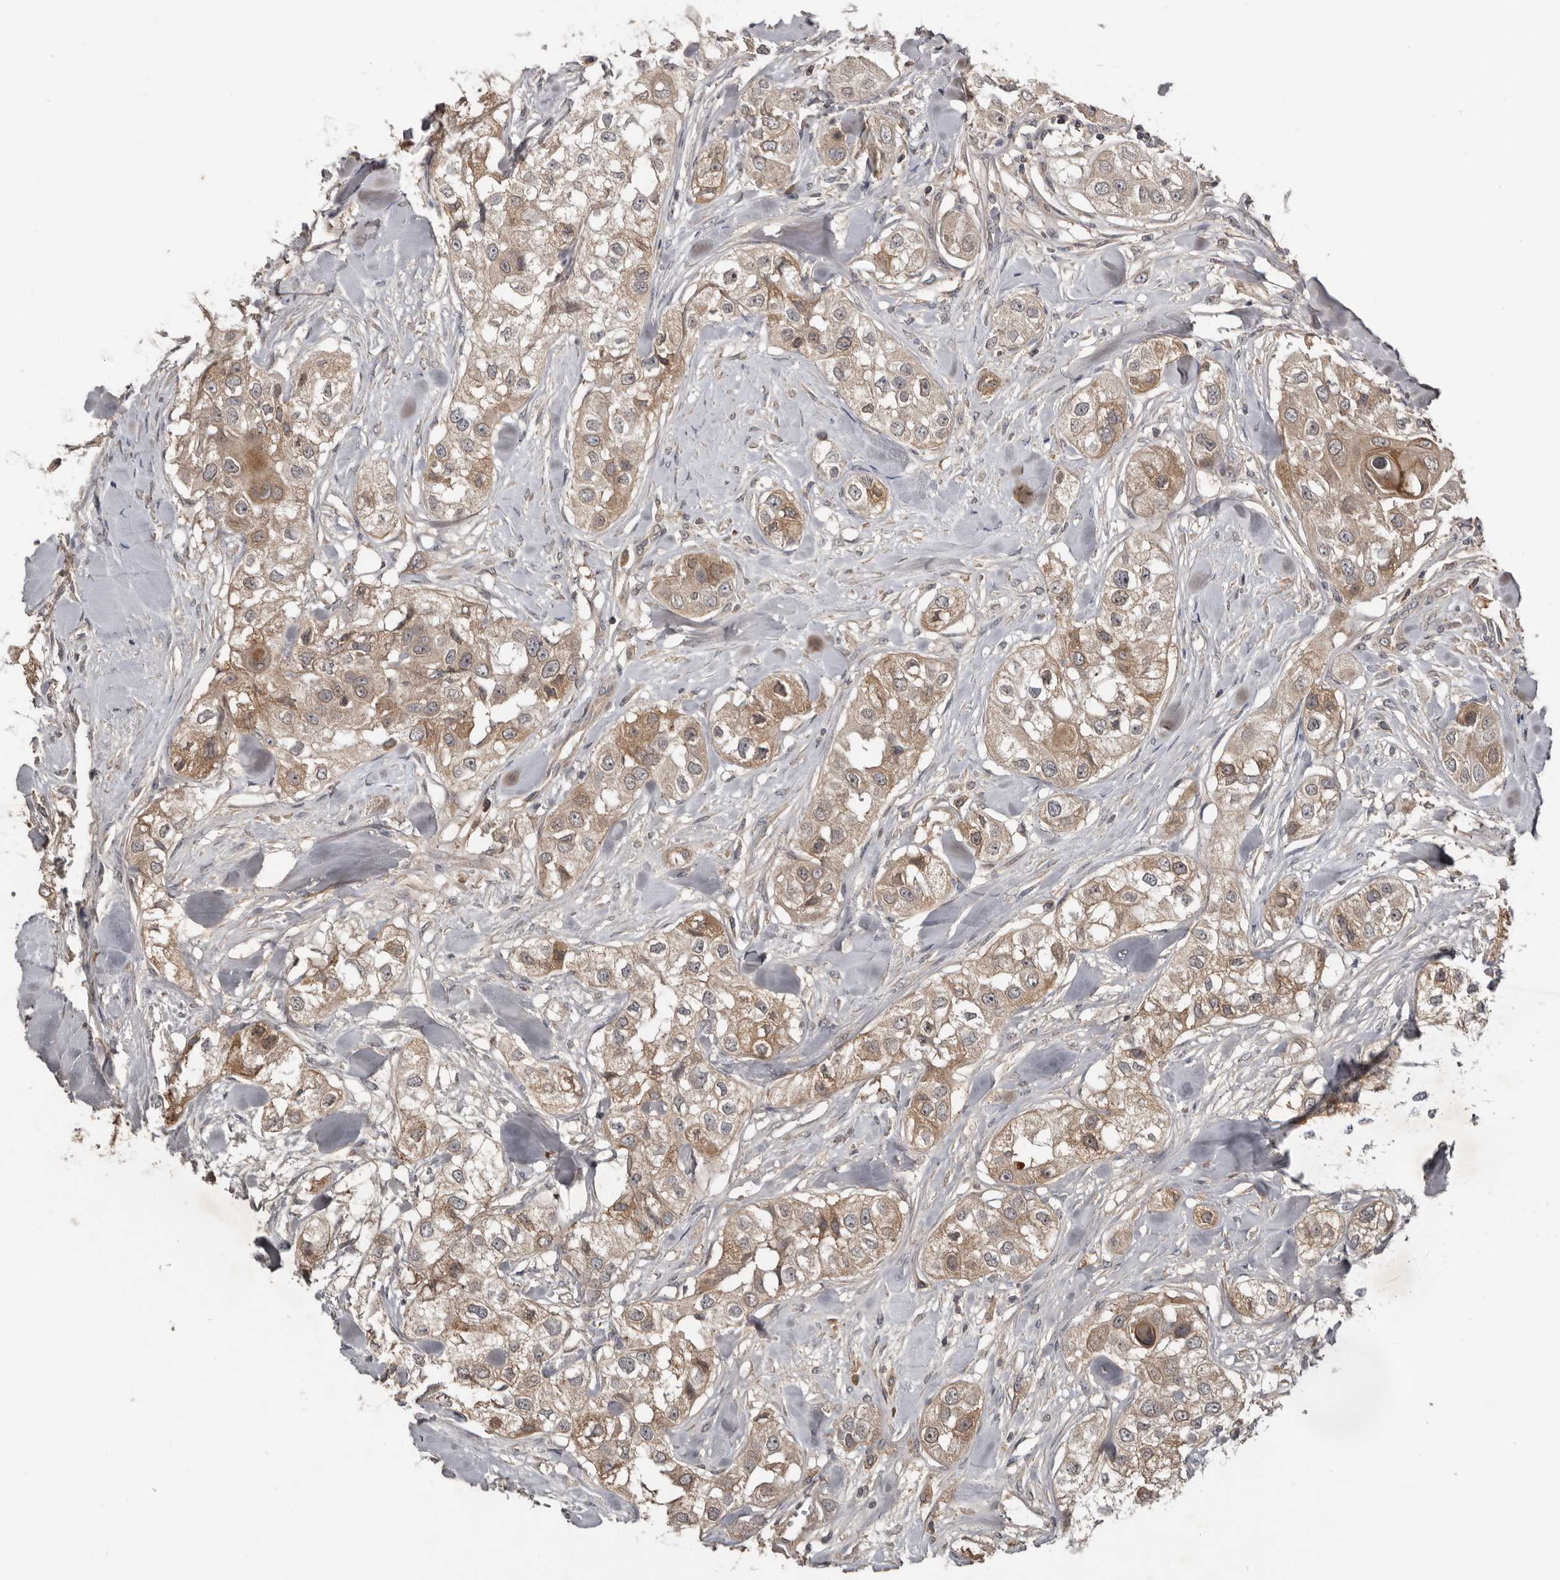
{"staining": {"intensity": "weak", "quantity": "25%-75%", "location": "cytoplasmic/membranous"}, "tissue": "head and neck cancer", "cell_type": "Tumor cells", "image_type": "cancer", "snomed": [{"axis": "morphology", "description": "Normal tissue, NOS"}, {"axis": "morphology", "description": "Squamous cell carcinoma, NOS"}, {"axis": "topography", "description": "Skeletal muscle"}, {"axis": "topography", "description": "Head-Neck"}], "caption": "This is a micrograph of IHC staining of head and neck cancer, which shows weak positivity in the cytoplasmic/membranous of tumor cells.", "gene": "NMUR1", "patient": {"sex": "male", "age": 51}}